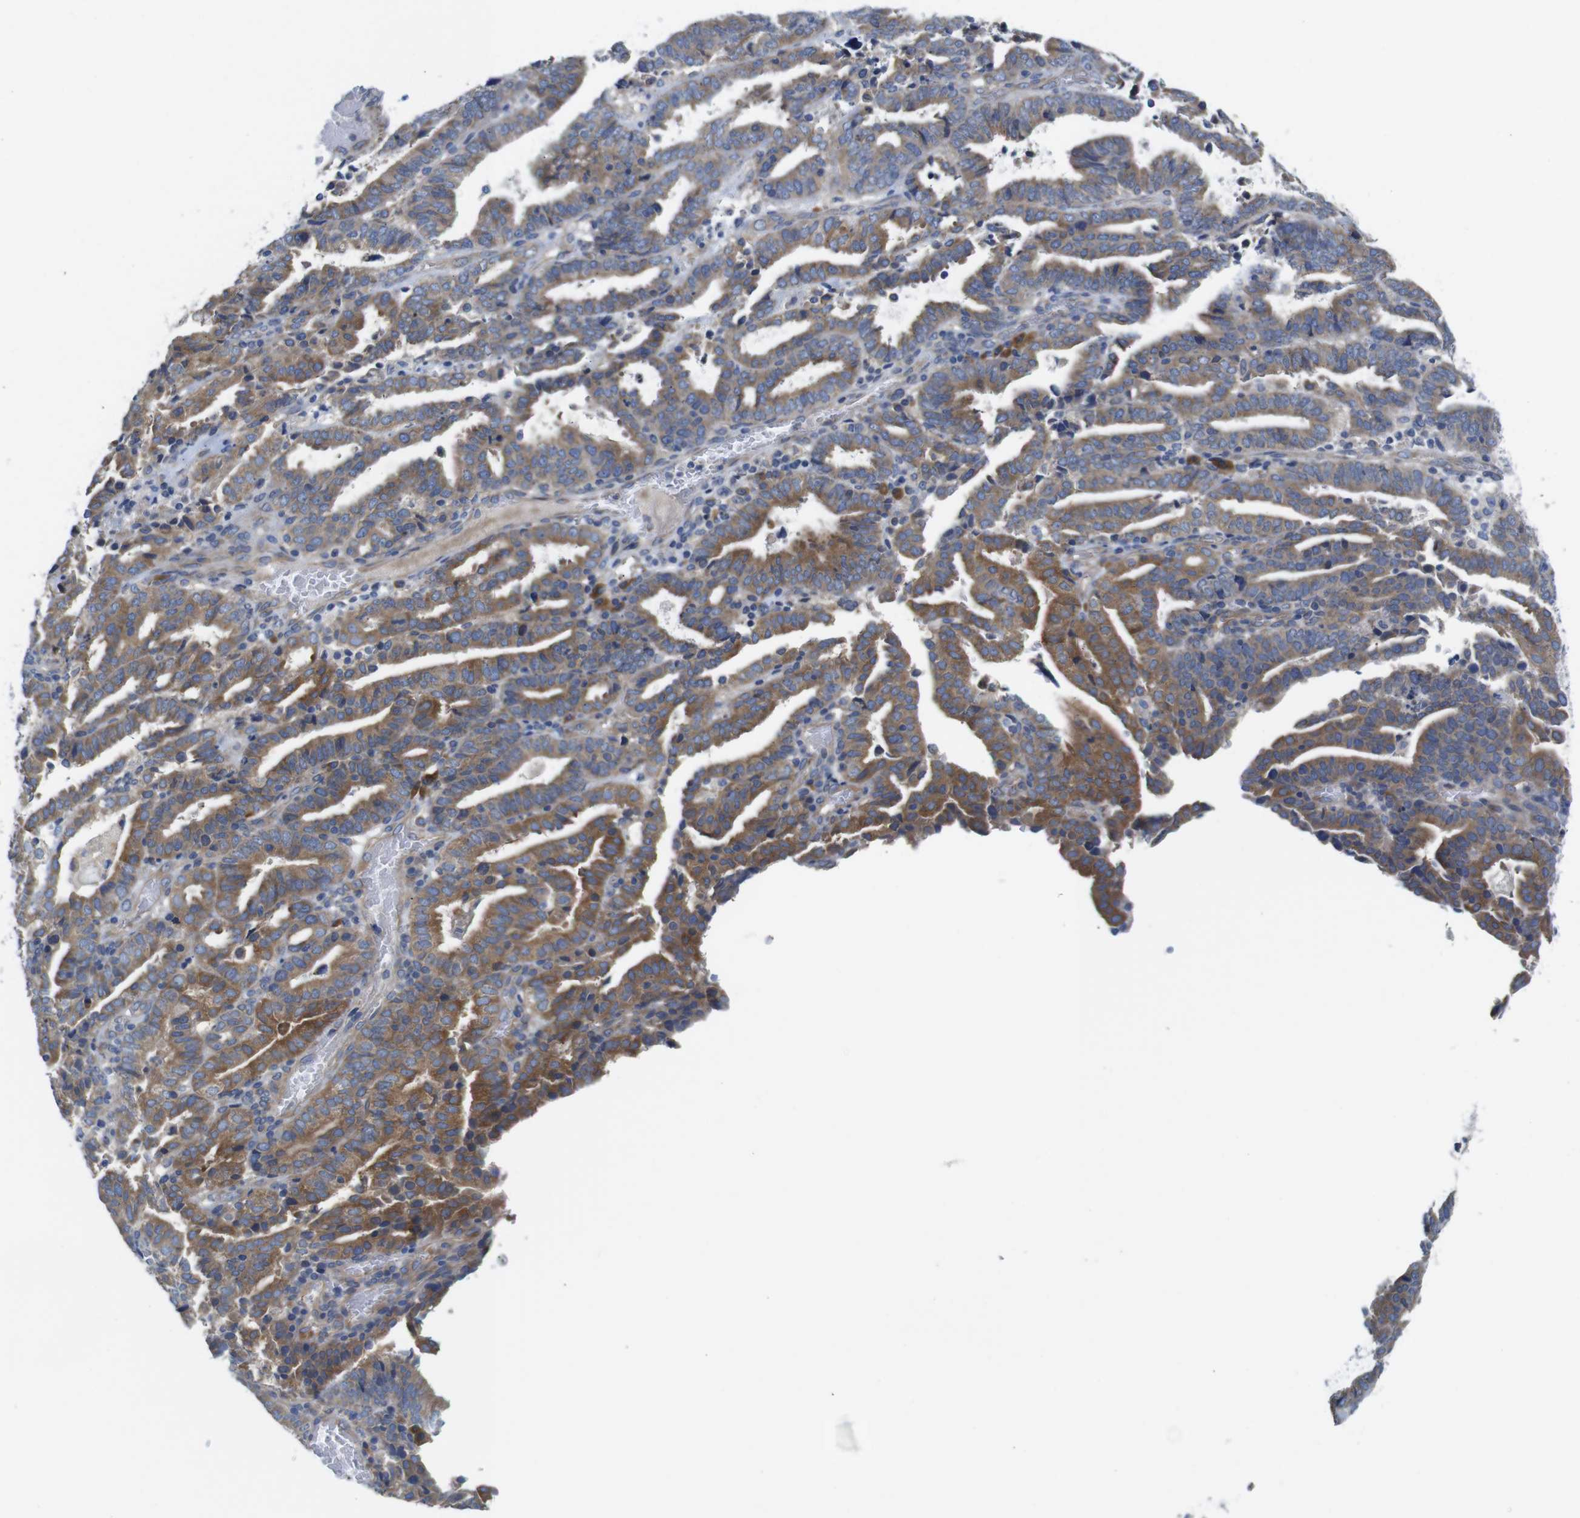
{"staining": {"intensity": "moderate", "quantity": ">75%", "location": "cytoplasmic/membranous"}, "tissue": "endometrial cancer", "cell_type": "Tumor cells", "image_type": "cancer", "snomed": [{"axis": "morphology", "description": "Adenocarcinoma, NOS"}, {"axis": "topography", "description": "Uterus"}], "caption": "Endometrial cancer (adenocarcinoma) stained with a protein marker exhibits moderate staining in tumor cells.", "gene": "DDRGK1", "patient": {"sex": "female", "age": 83}}